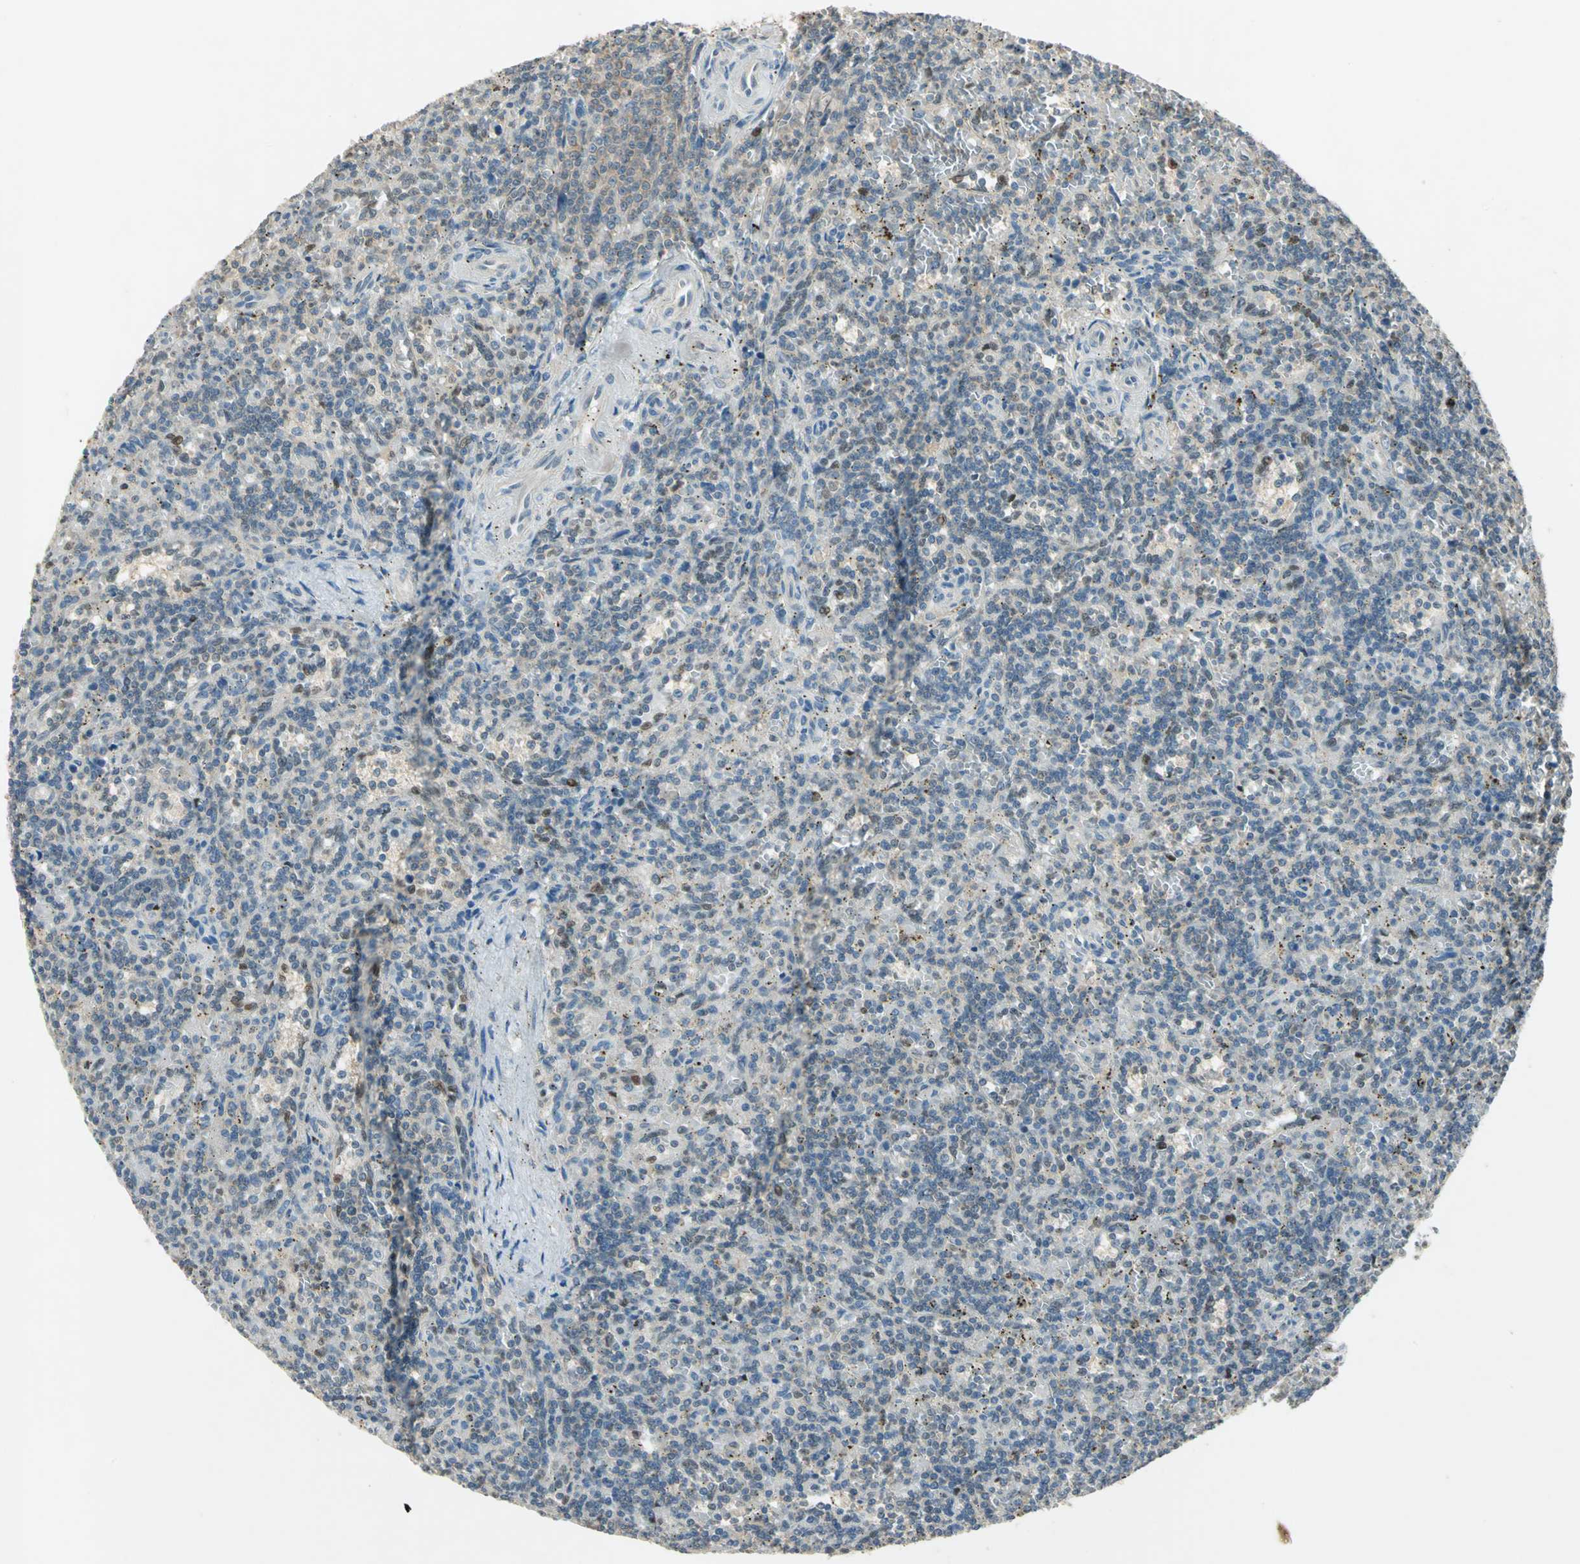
{"staining": {"intensity": "moderate", "quantity": "<25%", "location": "nuclear"}, "tissue": "lymphoma", "cell_type": "Tumor cells", "image_type": "cancer", "snomed": [{"axis": "morphology", "description": "Malignant lymphoma, non-Hodgkin's type, Low grade"}, {"axis": "topography", "description": "Spleen"}], "caption": "Immunohistochemical staining of human lymphoma exhibits moderate nuclear protein expression in approximately <25% of tumor cells. (DAB (3,3'-diaminobenzidine) IHC with brightfield microscopy, high magnification).", "gene": "BIRC2", "patient": {"sex": "male", "age": 73}}